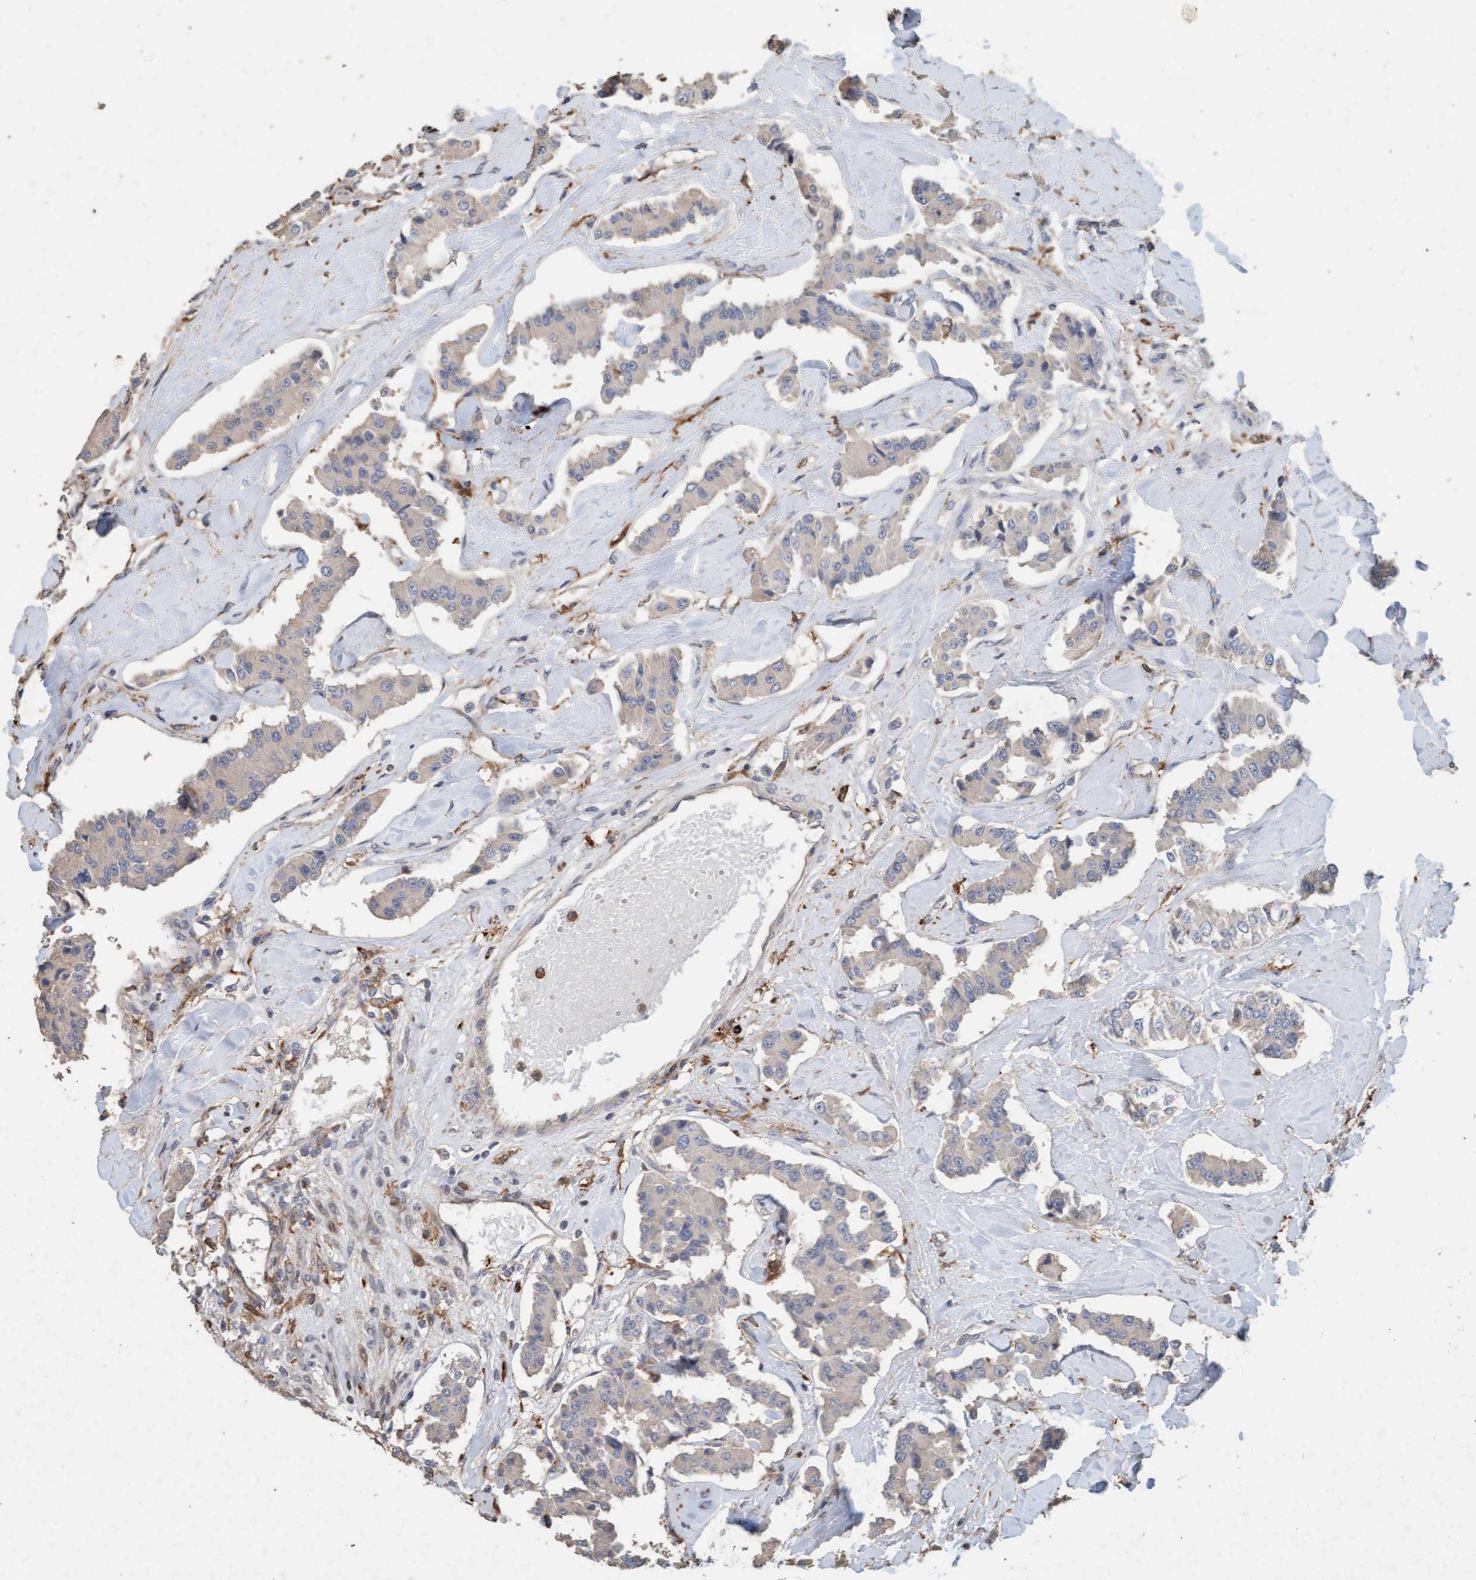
{"staining": {"intensity": "negative", "quantity": "none", "location": "none"}, "tissue": "carcinoid", "cell_type": "Tumor cells", "image_type": "cancer", "snomed": [{"axis": "morphology", "description": "Carcinoid, malignant, NOS"}, {"axis": "topography", "description": "Pancreas"}], "caption": "This is an immunohistochemistry image of human carcinoid (malignant). There is no staining in tumor cells.", "gene": "LONRF1", "patient": {"sex": "male", "age": 41}}